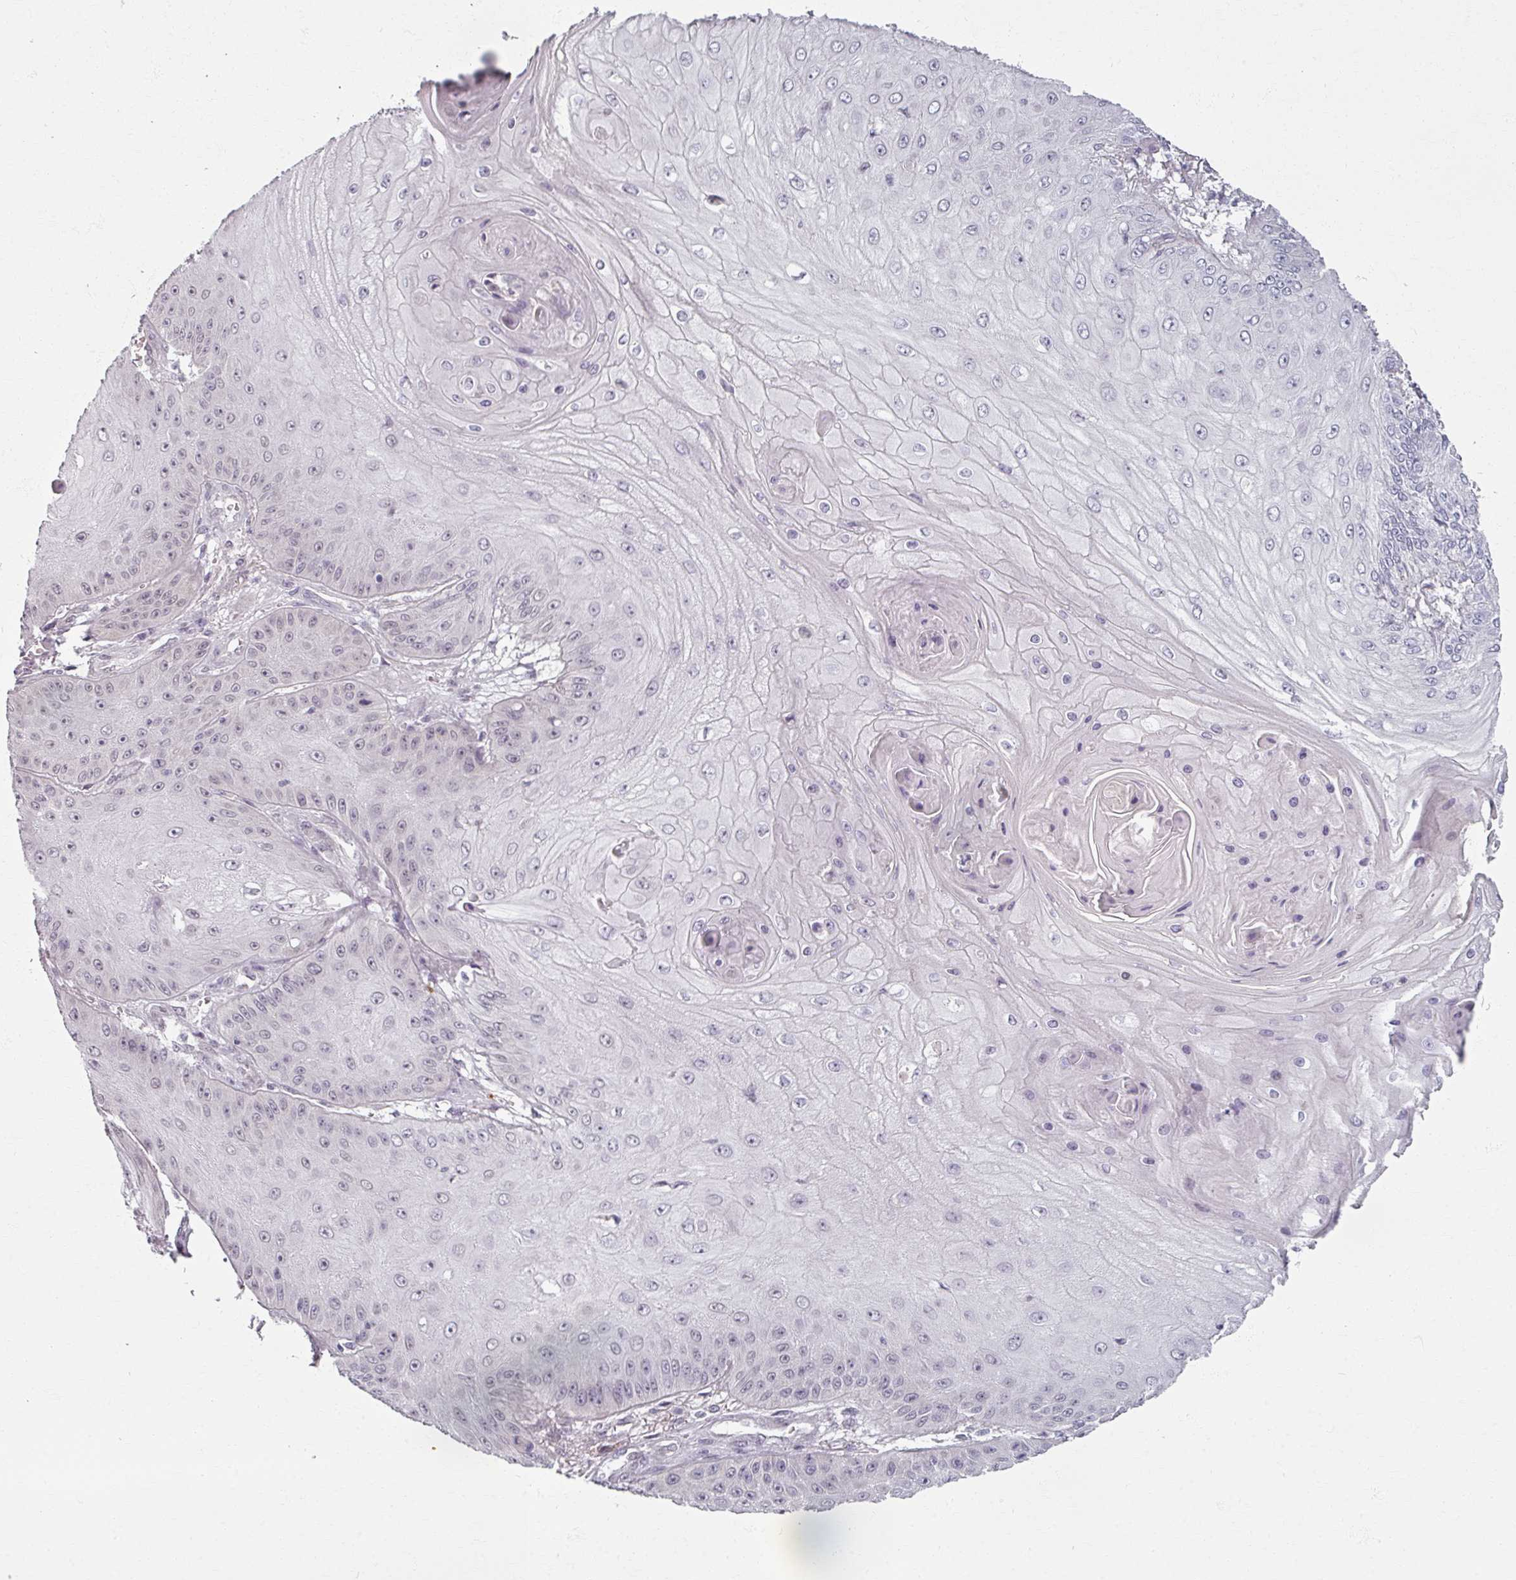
{"staining": {"intensity": "negative", "quantity": "none", "location": "none"}, "tissue": "skin cancer", "cell_type": "Tumor cells", "image_type": "cancer", "snomed": [{"axis": "morphology", "description": "Squamous cell carcinoma, NOS"}, {"axis": "topography", "description": "Skin"}], "caption": "Image shows no protein expression in tumor cells of skin squamous cell carcinoma tissue.", "gene": "RIPOR3", "patient": {"sex": "male", "age": 70}}